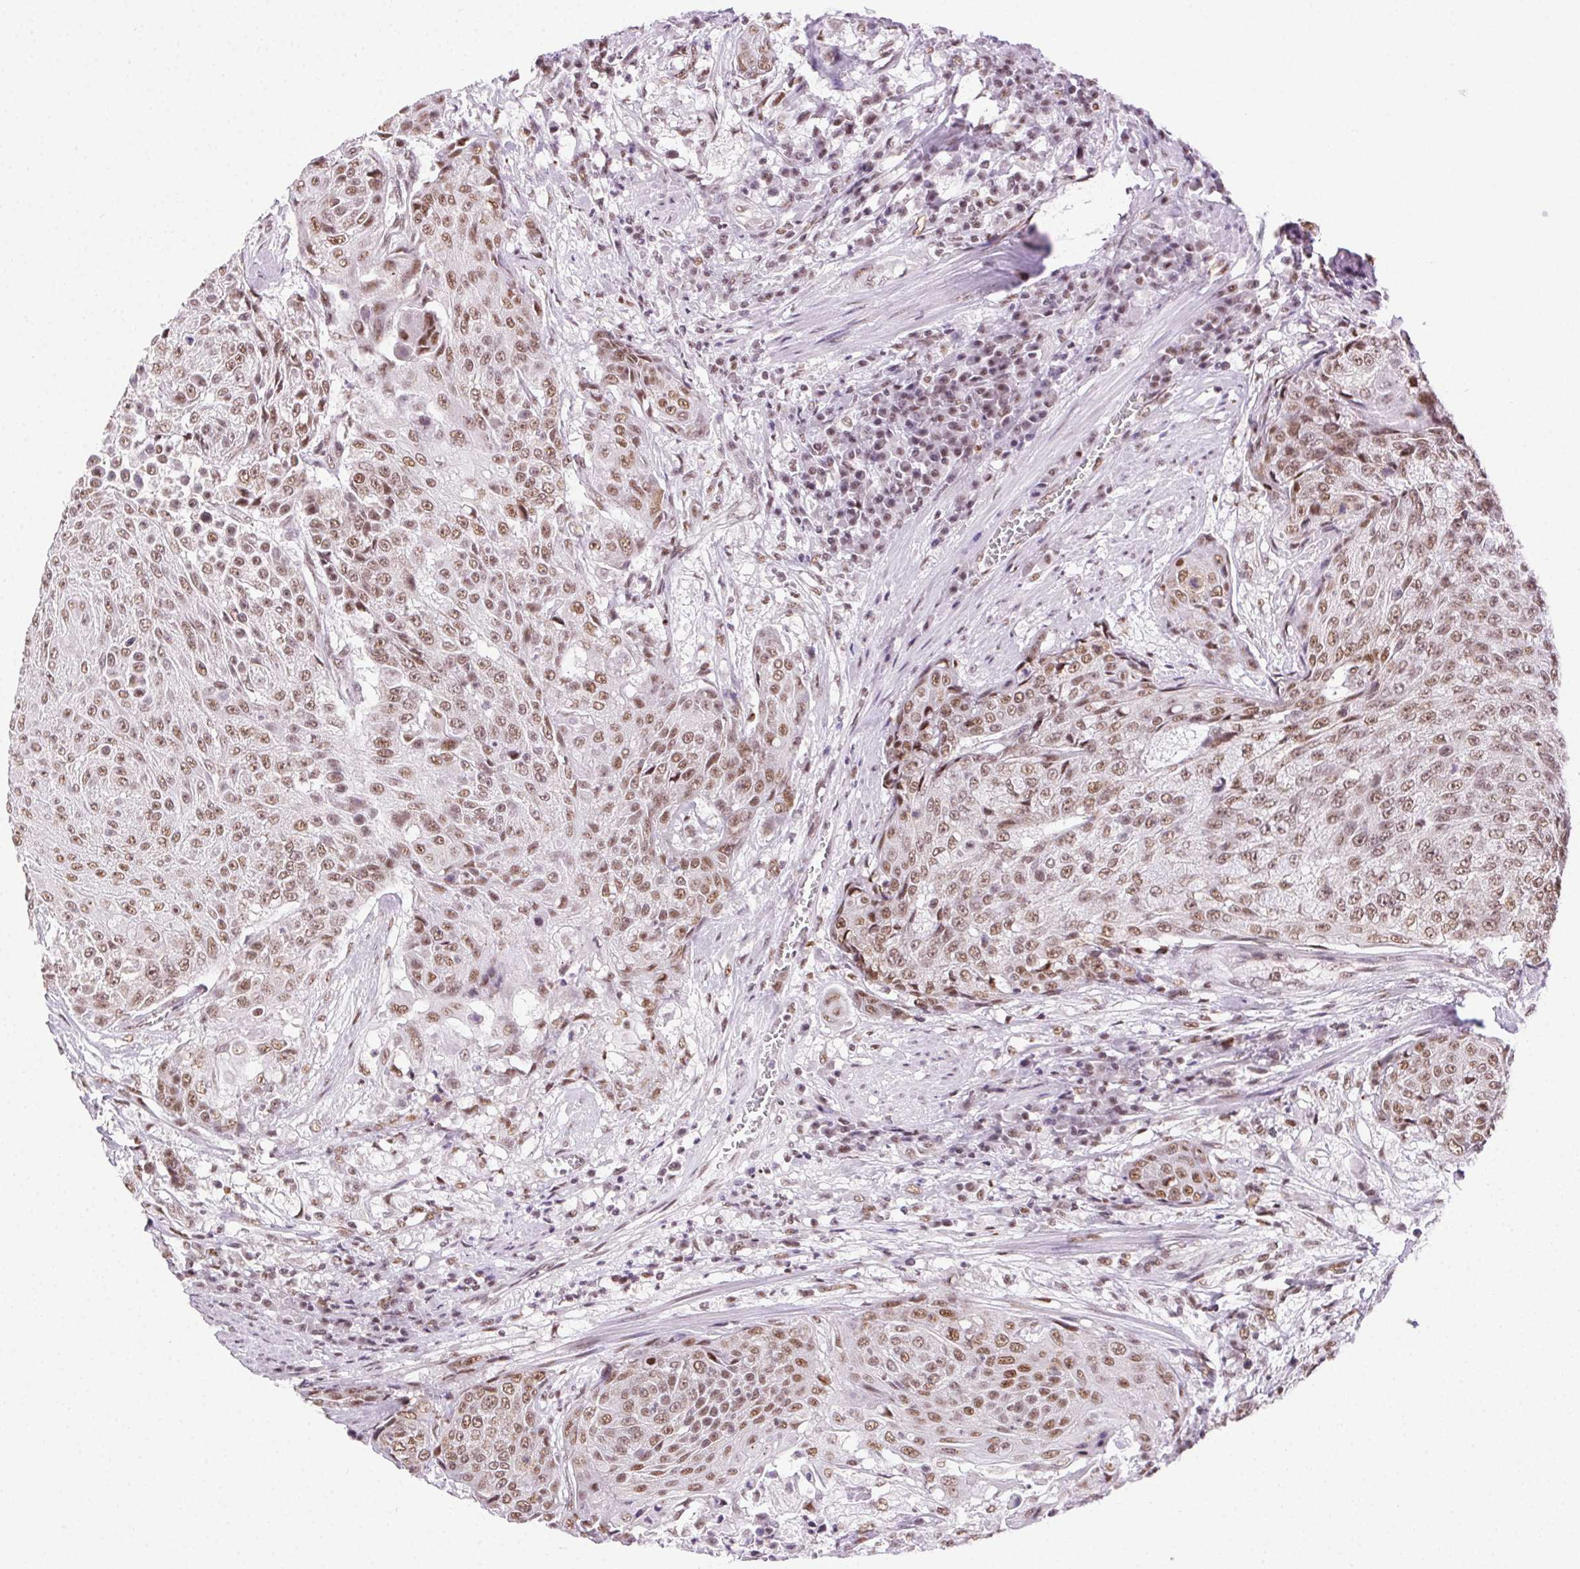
{"staining": {"intensity": "moderate", "quantity": ">75%", "location": "nuclear"}, "tissue": "urothelial cancer", "cell_type": "Tumor cells", "image_type": "cancer", "snomed": [{"axis": "morphology", "description": "Urothelial carcinoma, High grade"}, {"axis": "topography", "description": "Urinary bladder"}], "caption": "High-grade urothelial carcinoma stained with a protein marker shows moderate staining in tumor cells.", "gene": "TRA2B", "patient": {"sex": "female", "age": 63}}